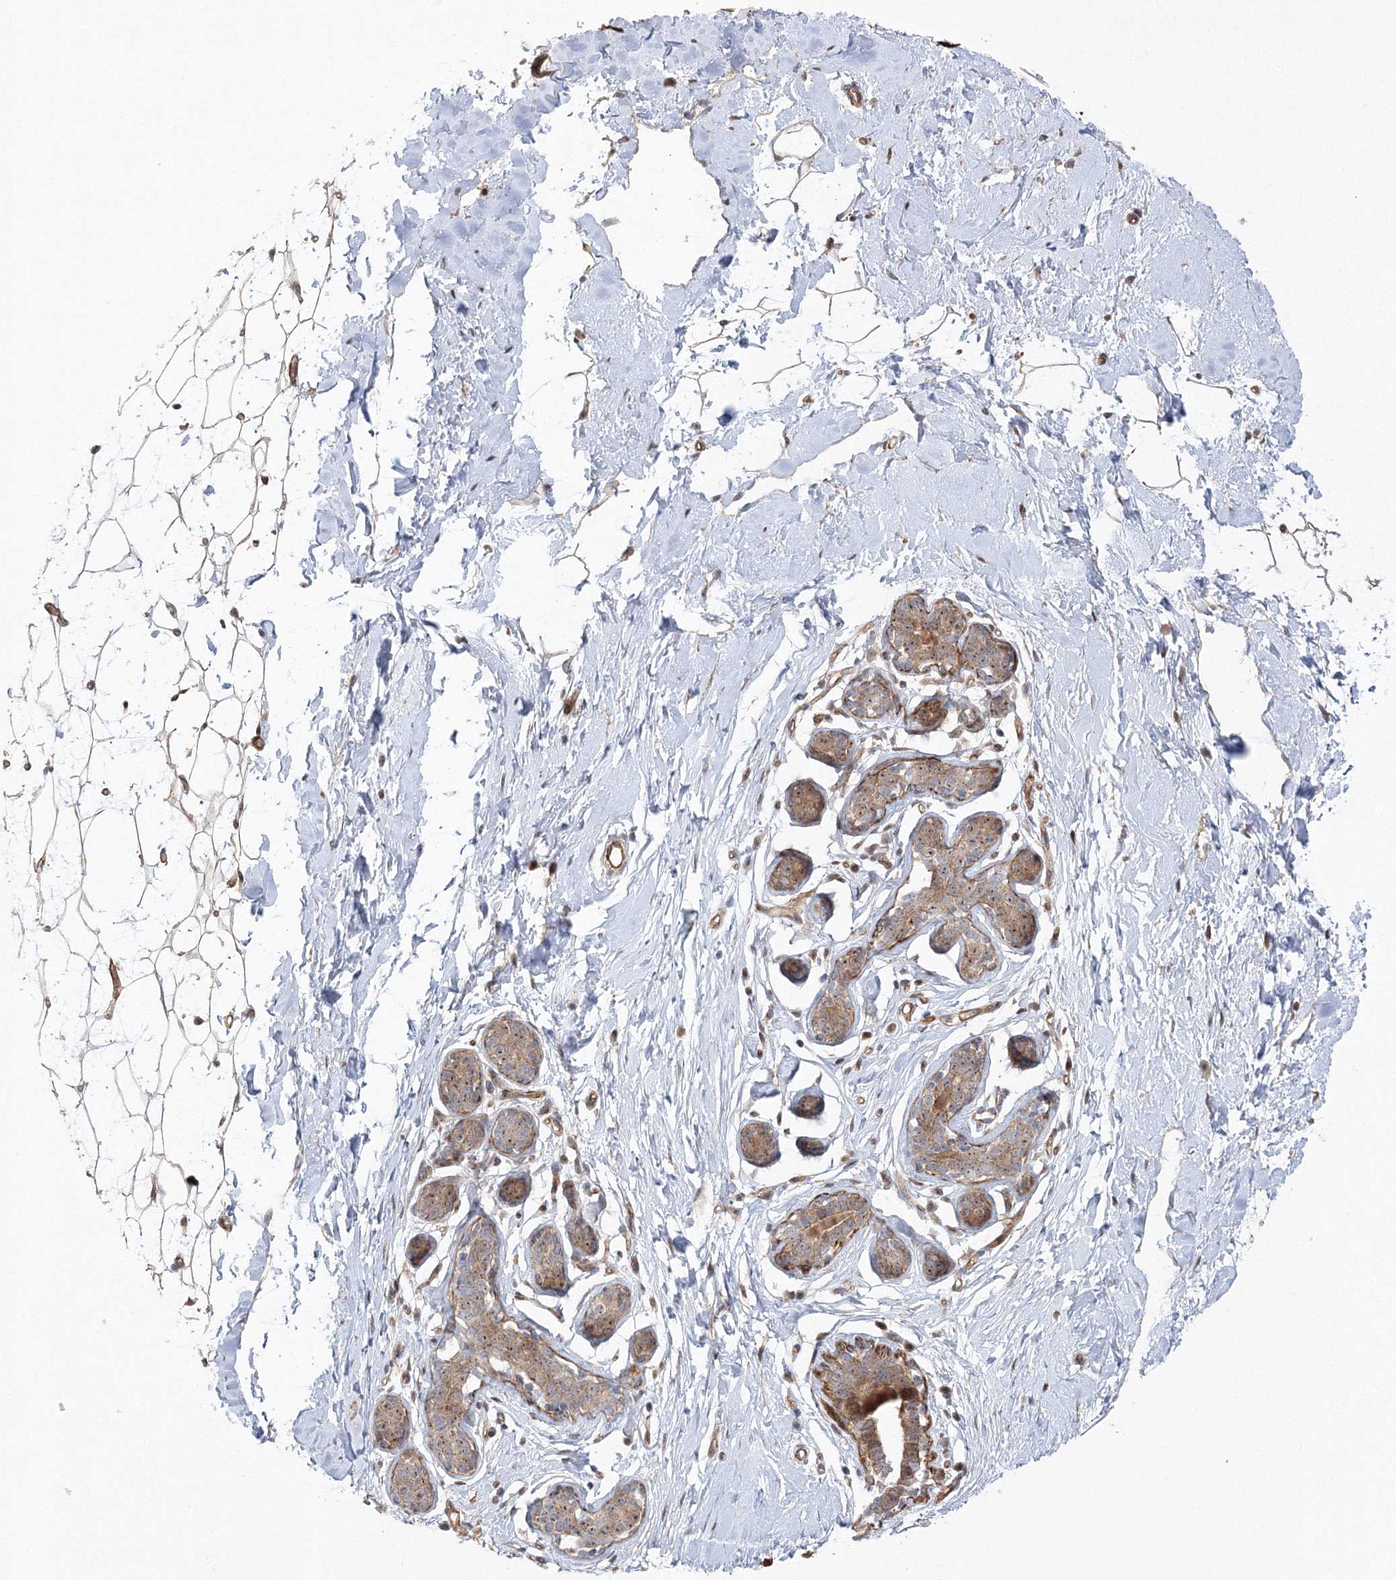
{"staining": {"intensity": "moderate", "quantity": ">75%", "location": "cytoplasmic/membranous"}, "tissue": "adipose tissue", "cell_type": "Adipocytes", "image_type": "normal", "snomed": [{"axis": "morphology", "description": "Normal tissue, NOS"}, {"axis": "topography", "description": "Breast"}], "caption": "A high-resolution histopathology image shows IHC staining of benign adipose tissue, which demonstrates moderate cytoplasmic/membranous positivity in about >75% of adipocytes.", "gene": "NPM3", "patient": {"sex": "female", "age": 23}}